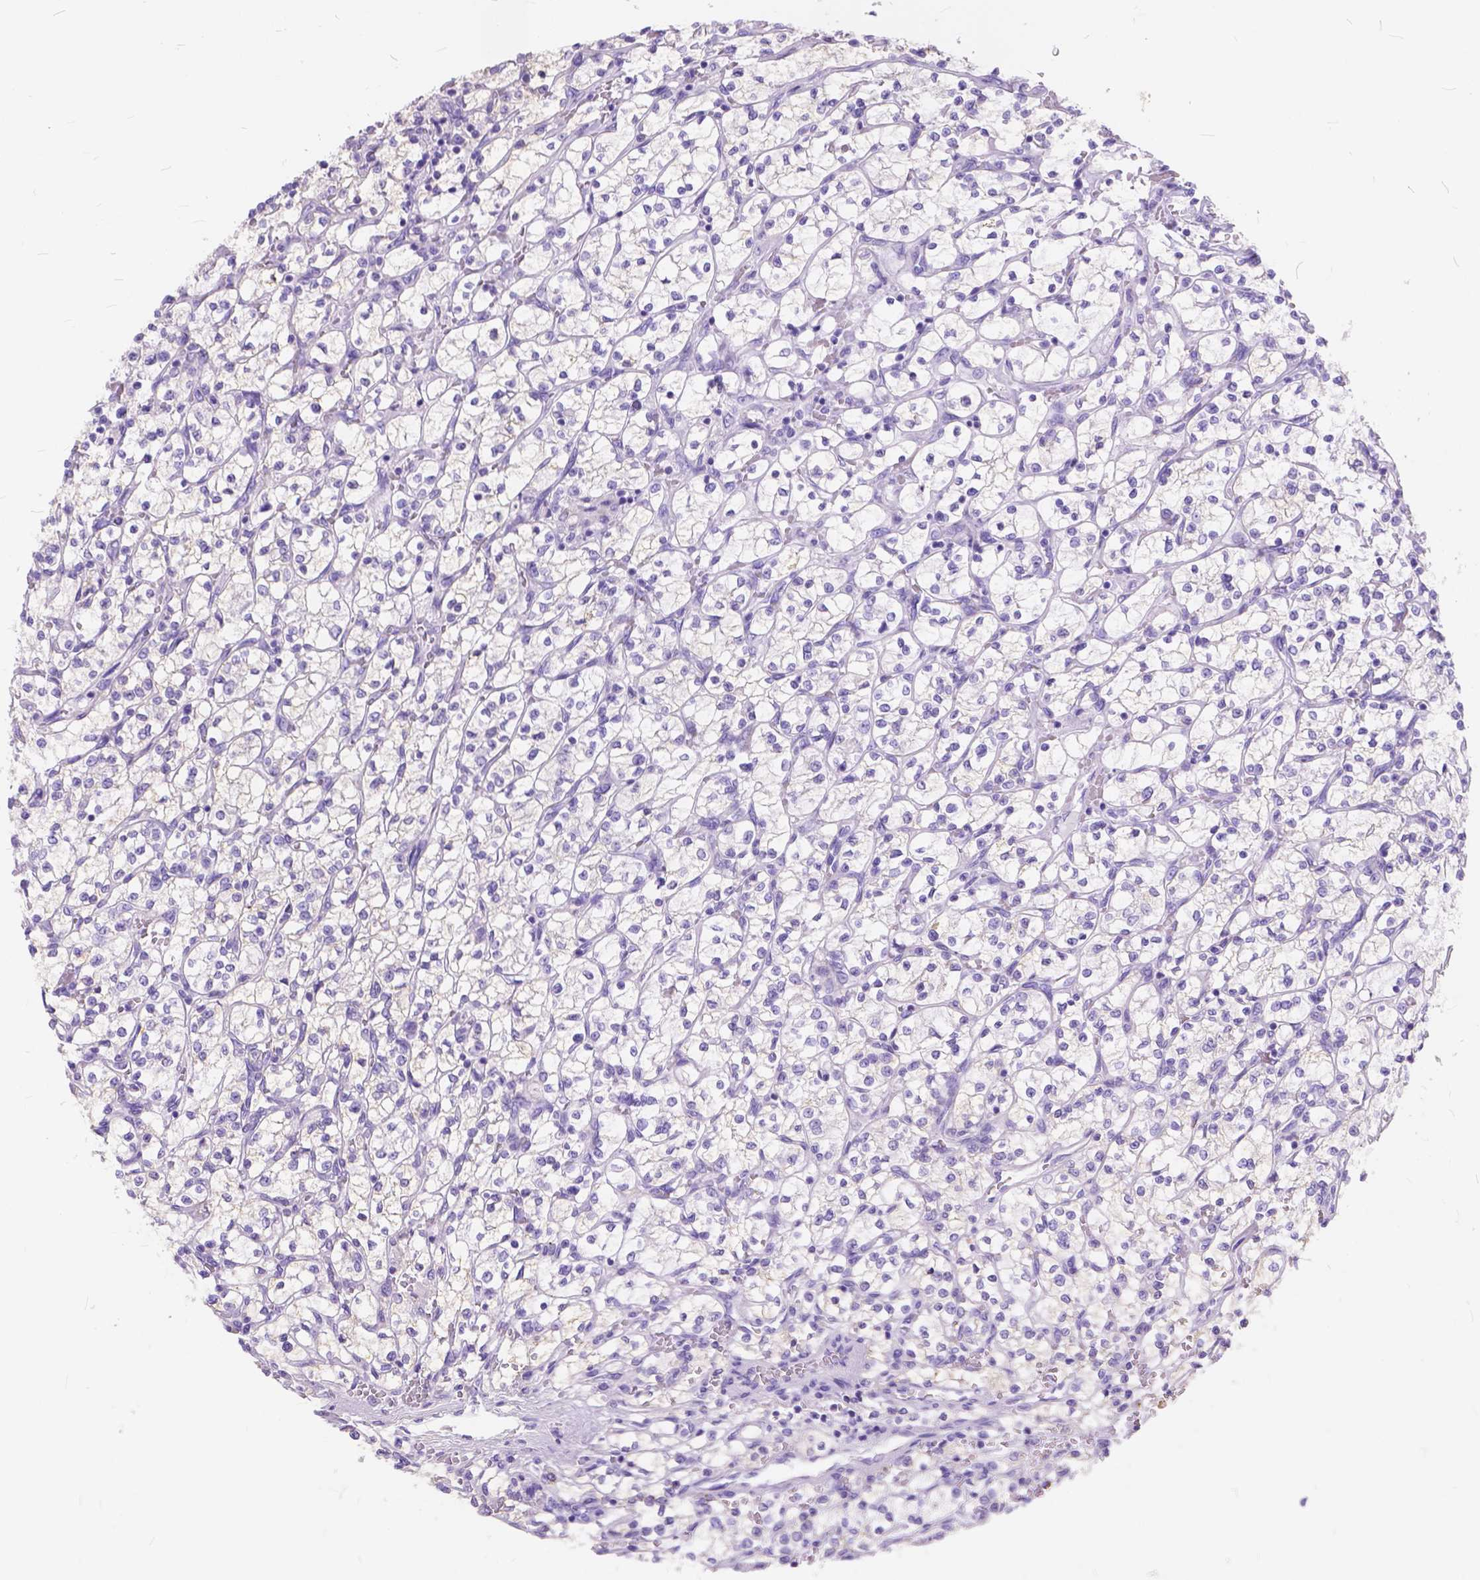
{"staining": {"intensity": "negative", "quantity": "none", "location": "none"}, "tissue": "renal cancer", "cell_type": "Tumor cells", "image_type": "cancer", "snomed": [{"axis": "morphology", "description": "Adenocarcinoma, NOS"}, {"axis": "topography", "description": "Kidney"}], "caption": "This is an IHC histopathology image of adenocarcinoma (renal). There is no expression in tumor cells.", "gene": "FOXL2", "patient": {"sex": "female", "age": 64}}